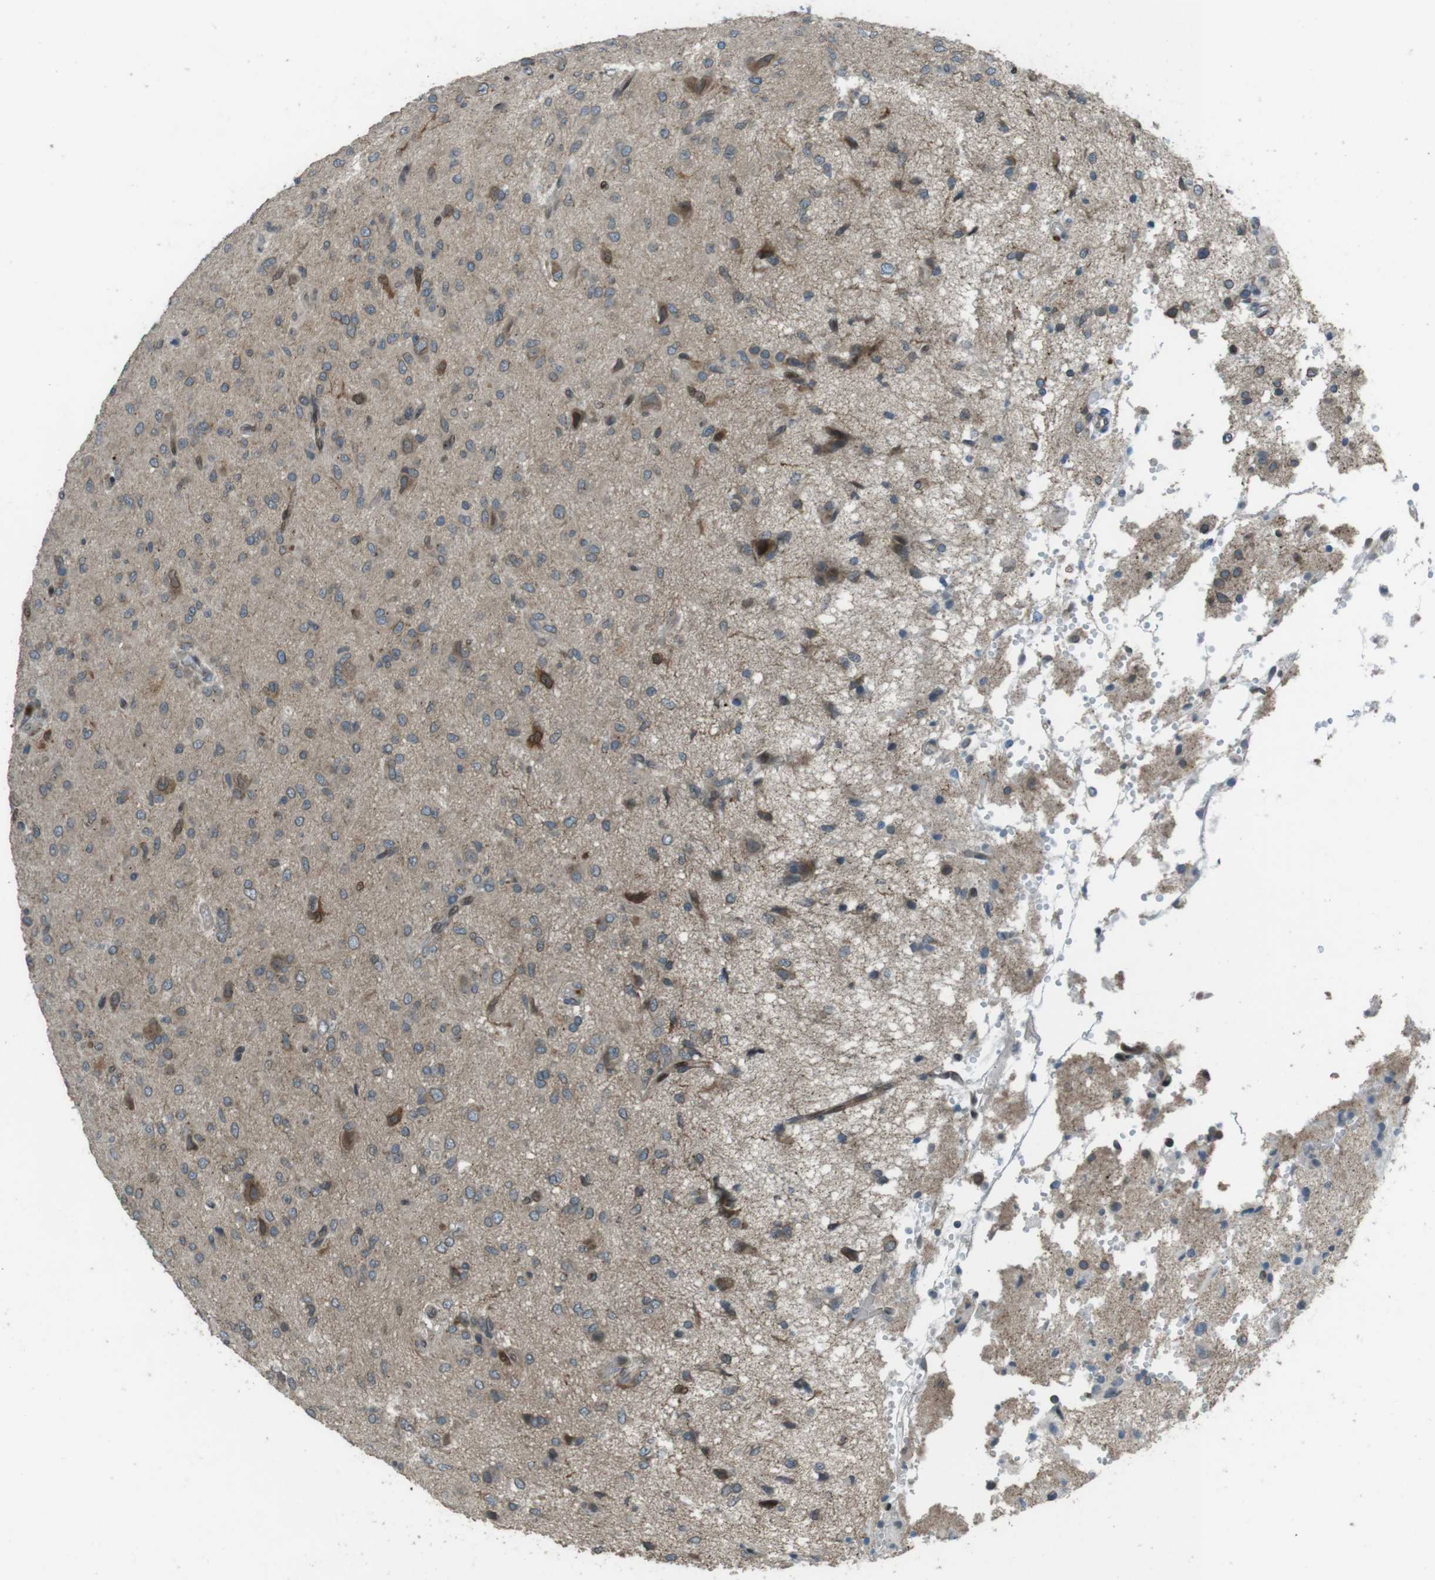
{"staining": {"intensity": "weak", "quantity": "25%-75%", "location": "cytoplasmic/membranous"}, "tissue": "glioma", "cell_type": "Tumor cells", "image_type": "cancer", "snomed": [{"axis": "morphology", "description": "Glioma, malignant, High grade"}, {"axis": "topography", "description": "Brain"}], "caption": "Immunohistochemistry (IHC) staining of glioma, which demonstrates low levels of weak cytoplasmic/membranous expression in about 25%-75% of tumor cells indicating weak cytoplasmic/membranous protein staining. The staining was performed using DAB (brown) for protein detection and nuclei were counterstained in hematoxylin (blue).", "gene": "ZNF330", "patient": {"sex": "female", "age": 59}}